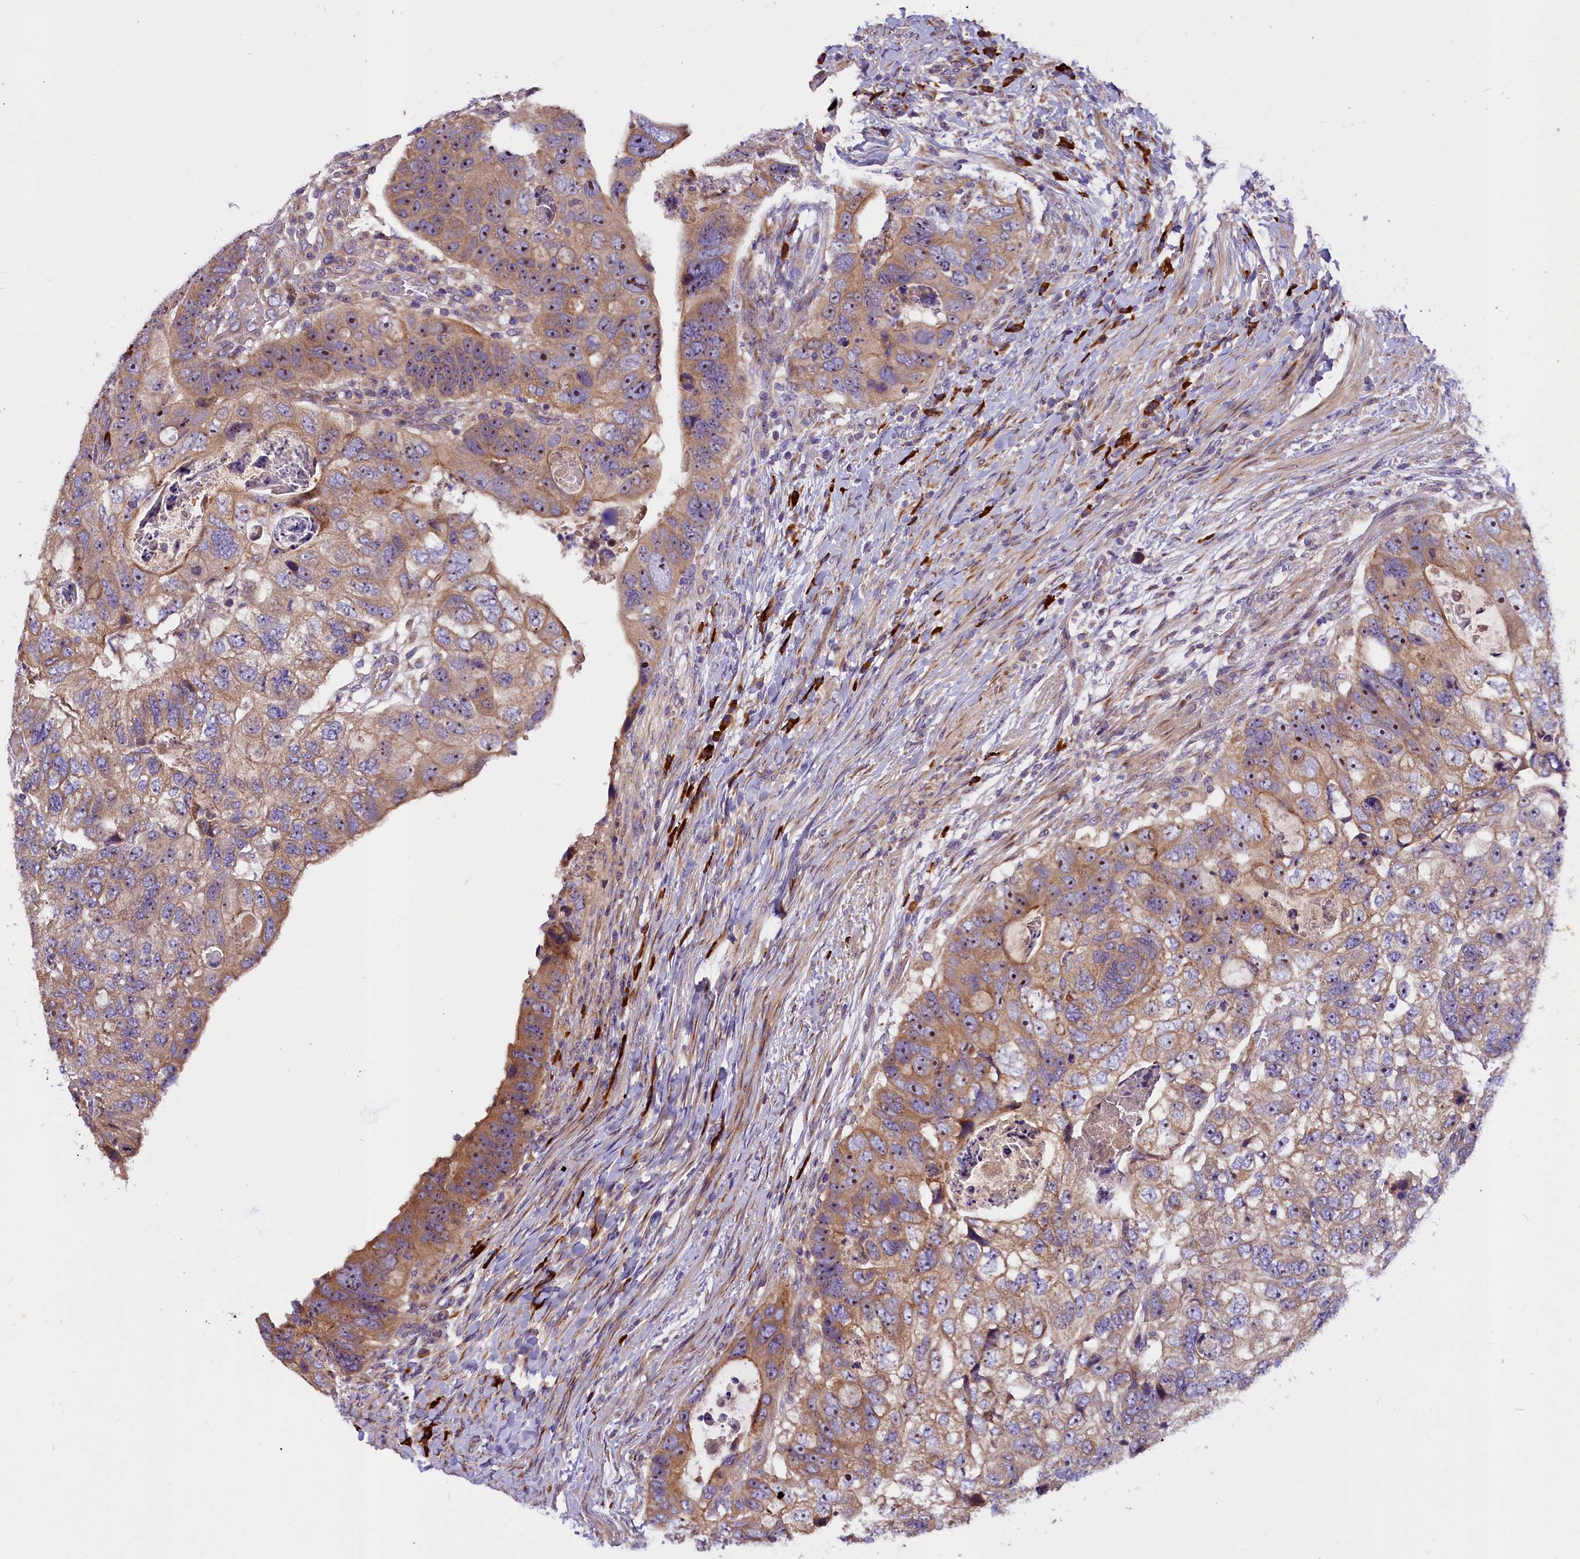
{"staining": {"intensity": "moderate", "quantity": ">75%", "location": "cytoplasmic/membranous,nuclear"}, "tissue": "colorectal cancer", "cell_type": "Tumor cells", "image_type": "cancer", "snomed": [{"axis": "morphology", "description": "Adenocarcinoma, NOS"}, {"axis": "topography", "description": "Rectum"}], "caption": "DAB (3,3'-diaminobenzidine) immunohistochemical staining of colorectal cancer (adenocarcinoma) reveals moderate cytoplasmic/membranous and nuclear protein staining in approximately >75% of tumor cells.", "gene": "FRY", "patient": {"sex": "male", "age": 59}}